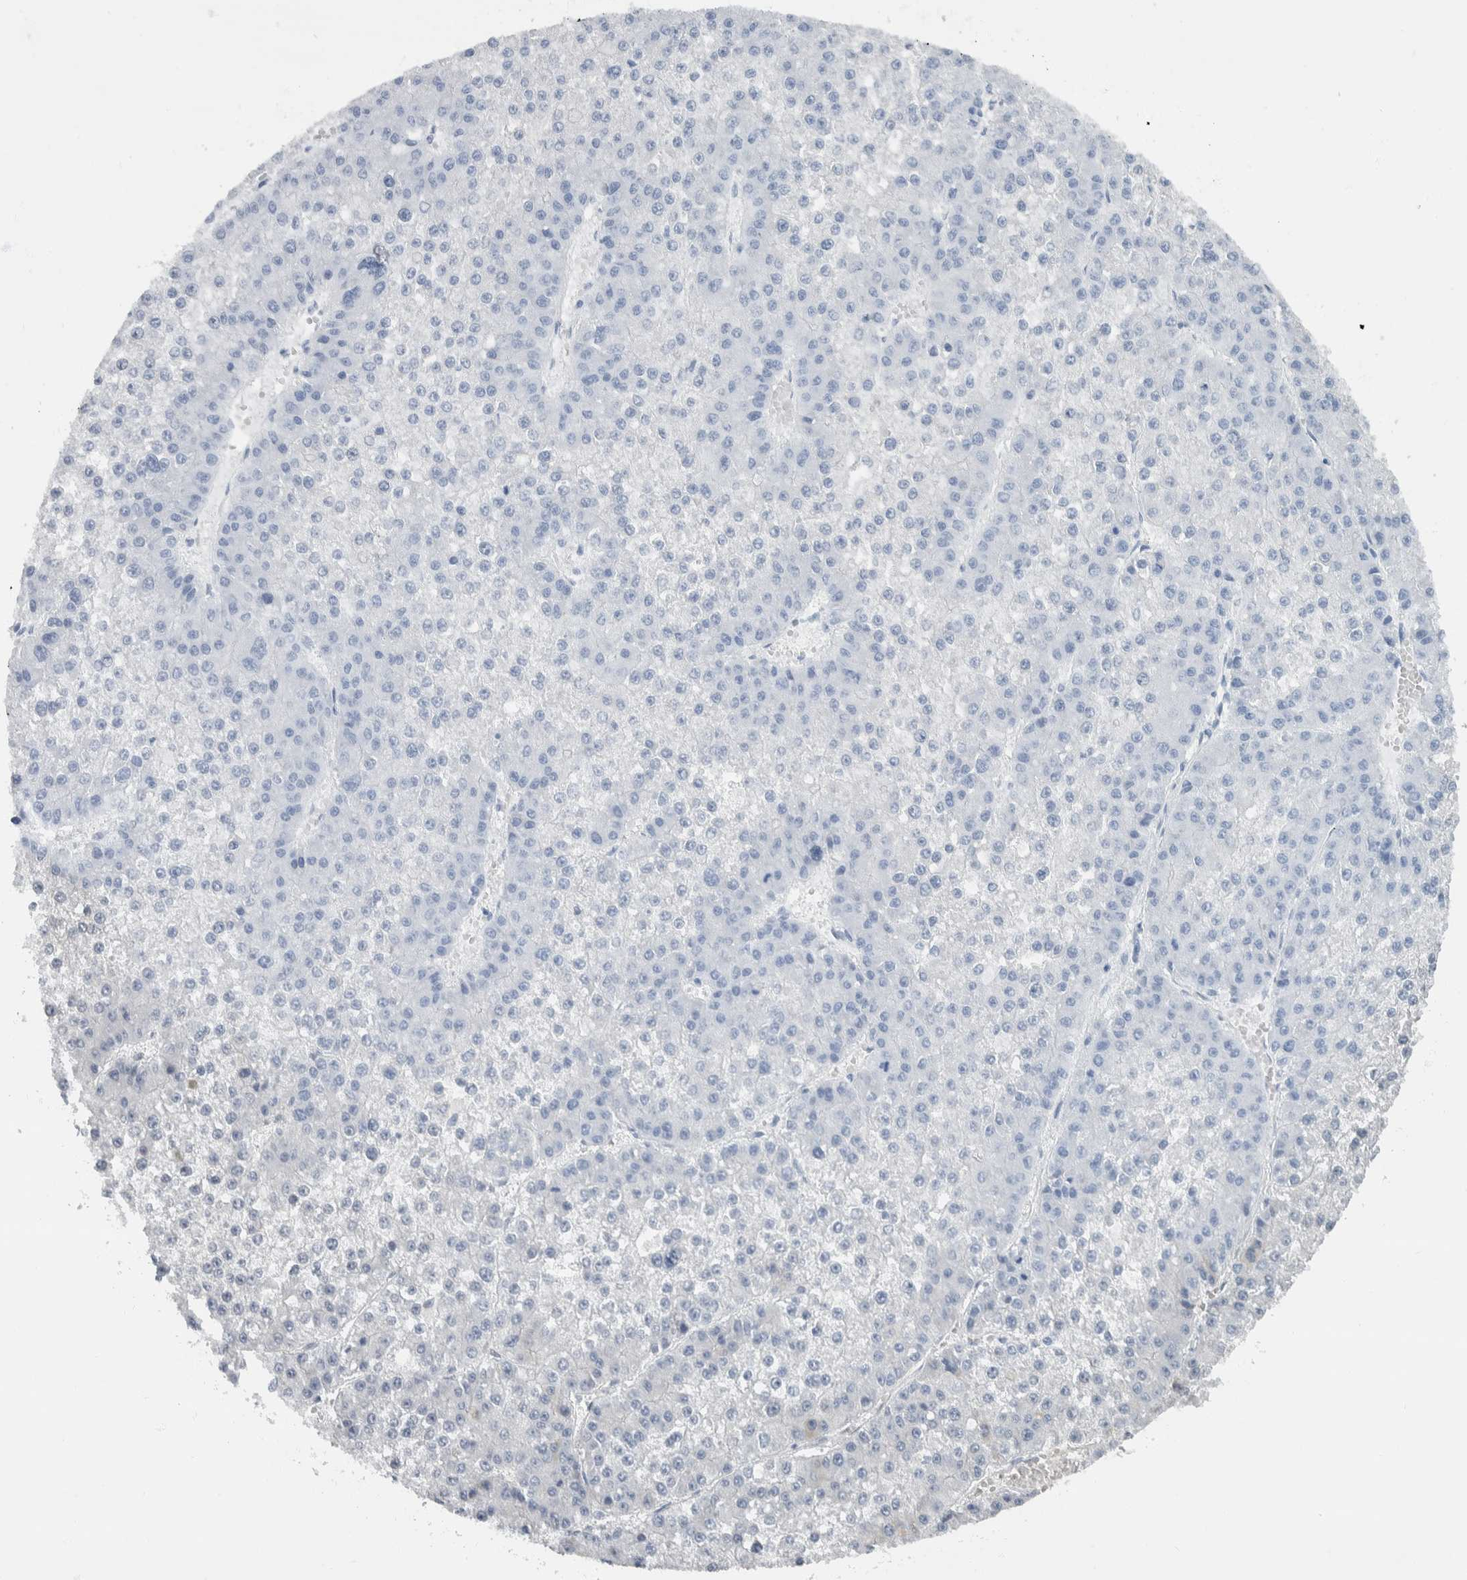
{"staining": {"intensity": "negative", "quantity": "none", "location": "none"}, "tissue": "liver cancer", "cell_type": "Tumor cells", "image_type": "cancer", "snomed": [{"axis": "morphology", "description": "Carcinoma, Hepatocellular, NOS"}, {"axis": "topography", "description": "Liver"}], "caption": "Immunohistochemistry micrograph of neoplastic tissue: hepatocellular carcinoma (liver) stained with DAB reveals no significant protein expression in tumor cells.", "gene": "NEFM", "patient": {"sex": "female", "age": 73}}